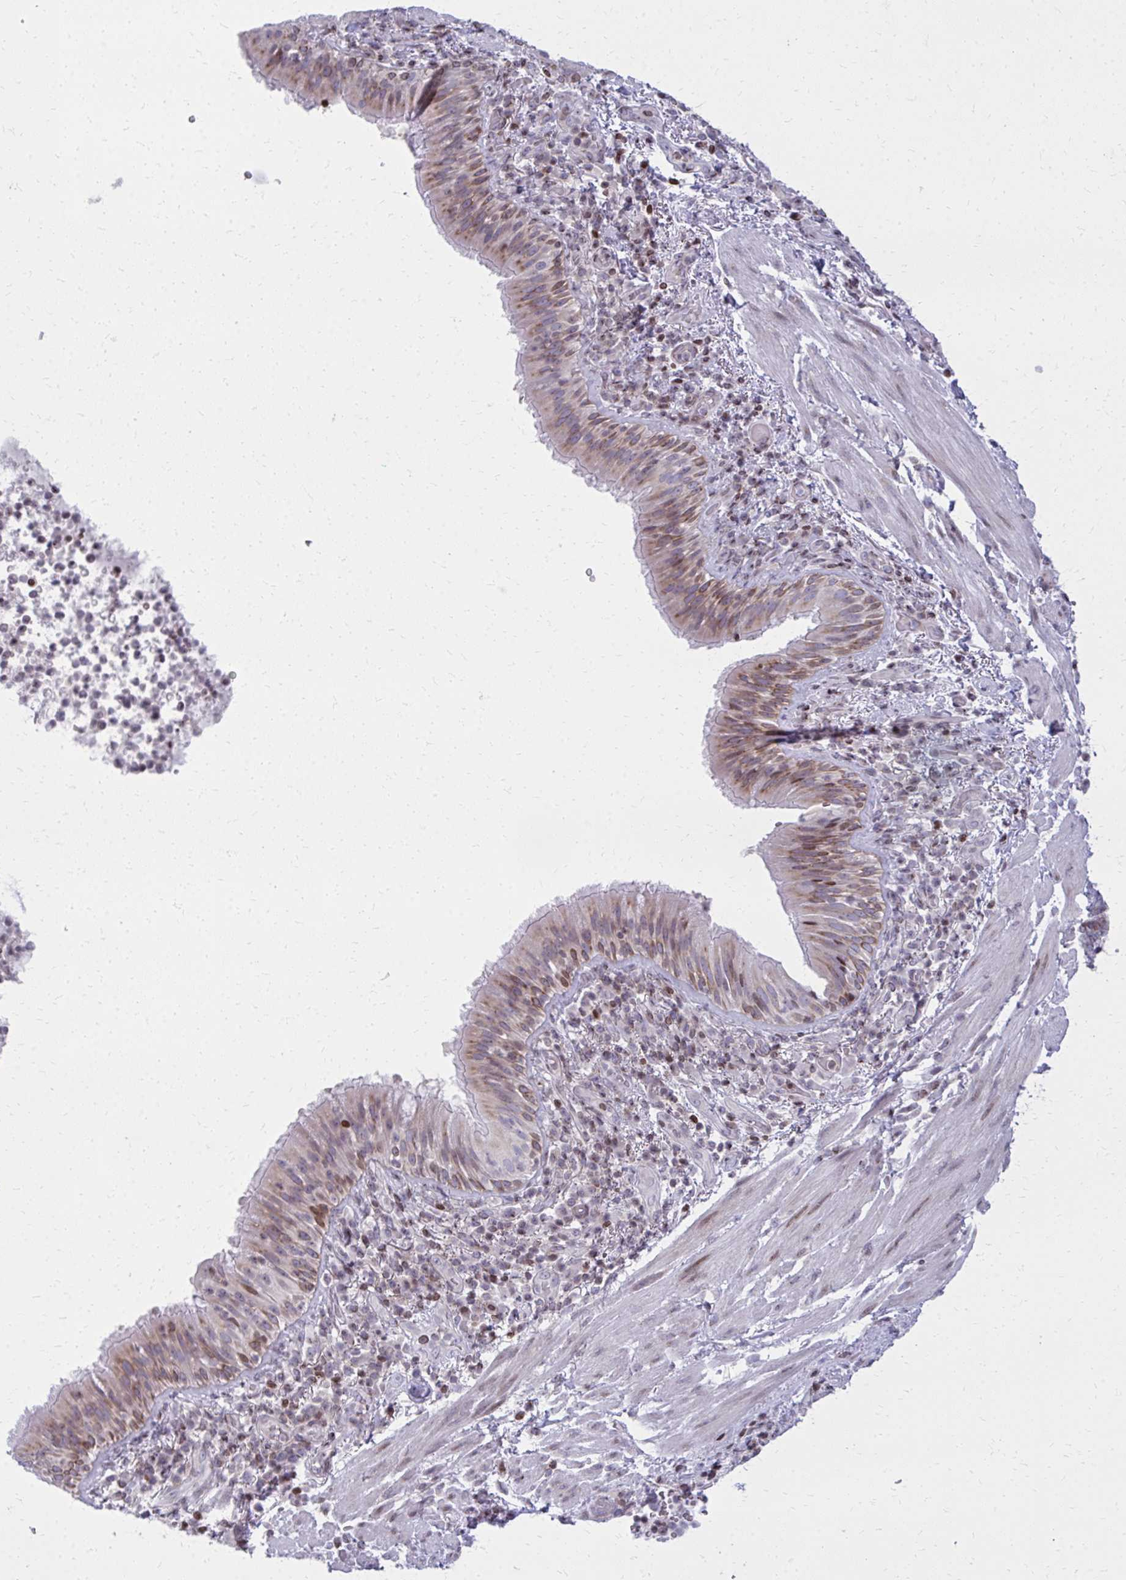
{"staining": {"intensity": "moderate", "quantity": ">75%", "location": "cytoplasmic/membranous"}, "tissue": "bronchus", "cell_type": "Respiratory epithelial cells", "image_type": "normal", "snomed": [{"axis": "morphology", "description": "Normal tissue, NOS"}, {"axis": "topography", "description": "Cartilage tissue"}, {"axis": "topography", "description": "Bronchus"}], "caption": "Moderate cytoplasmic/membranous positivity for a protein is present in approximately >75% of respiratory epithelial cells of unremarkable bronchus using IHC.", "gene": "AP5M1", "patient": {"sex": "male", "age": 56}}